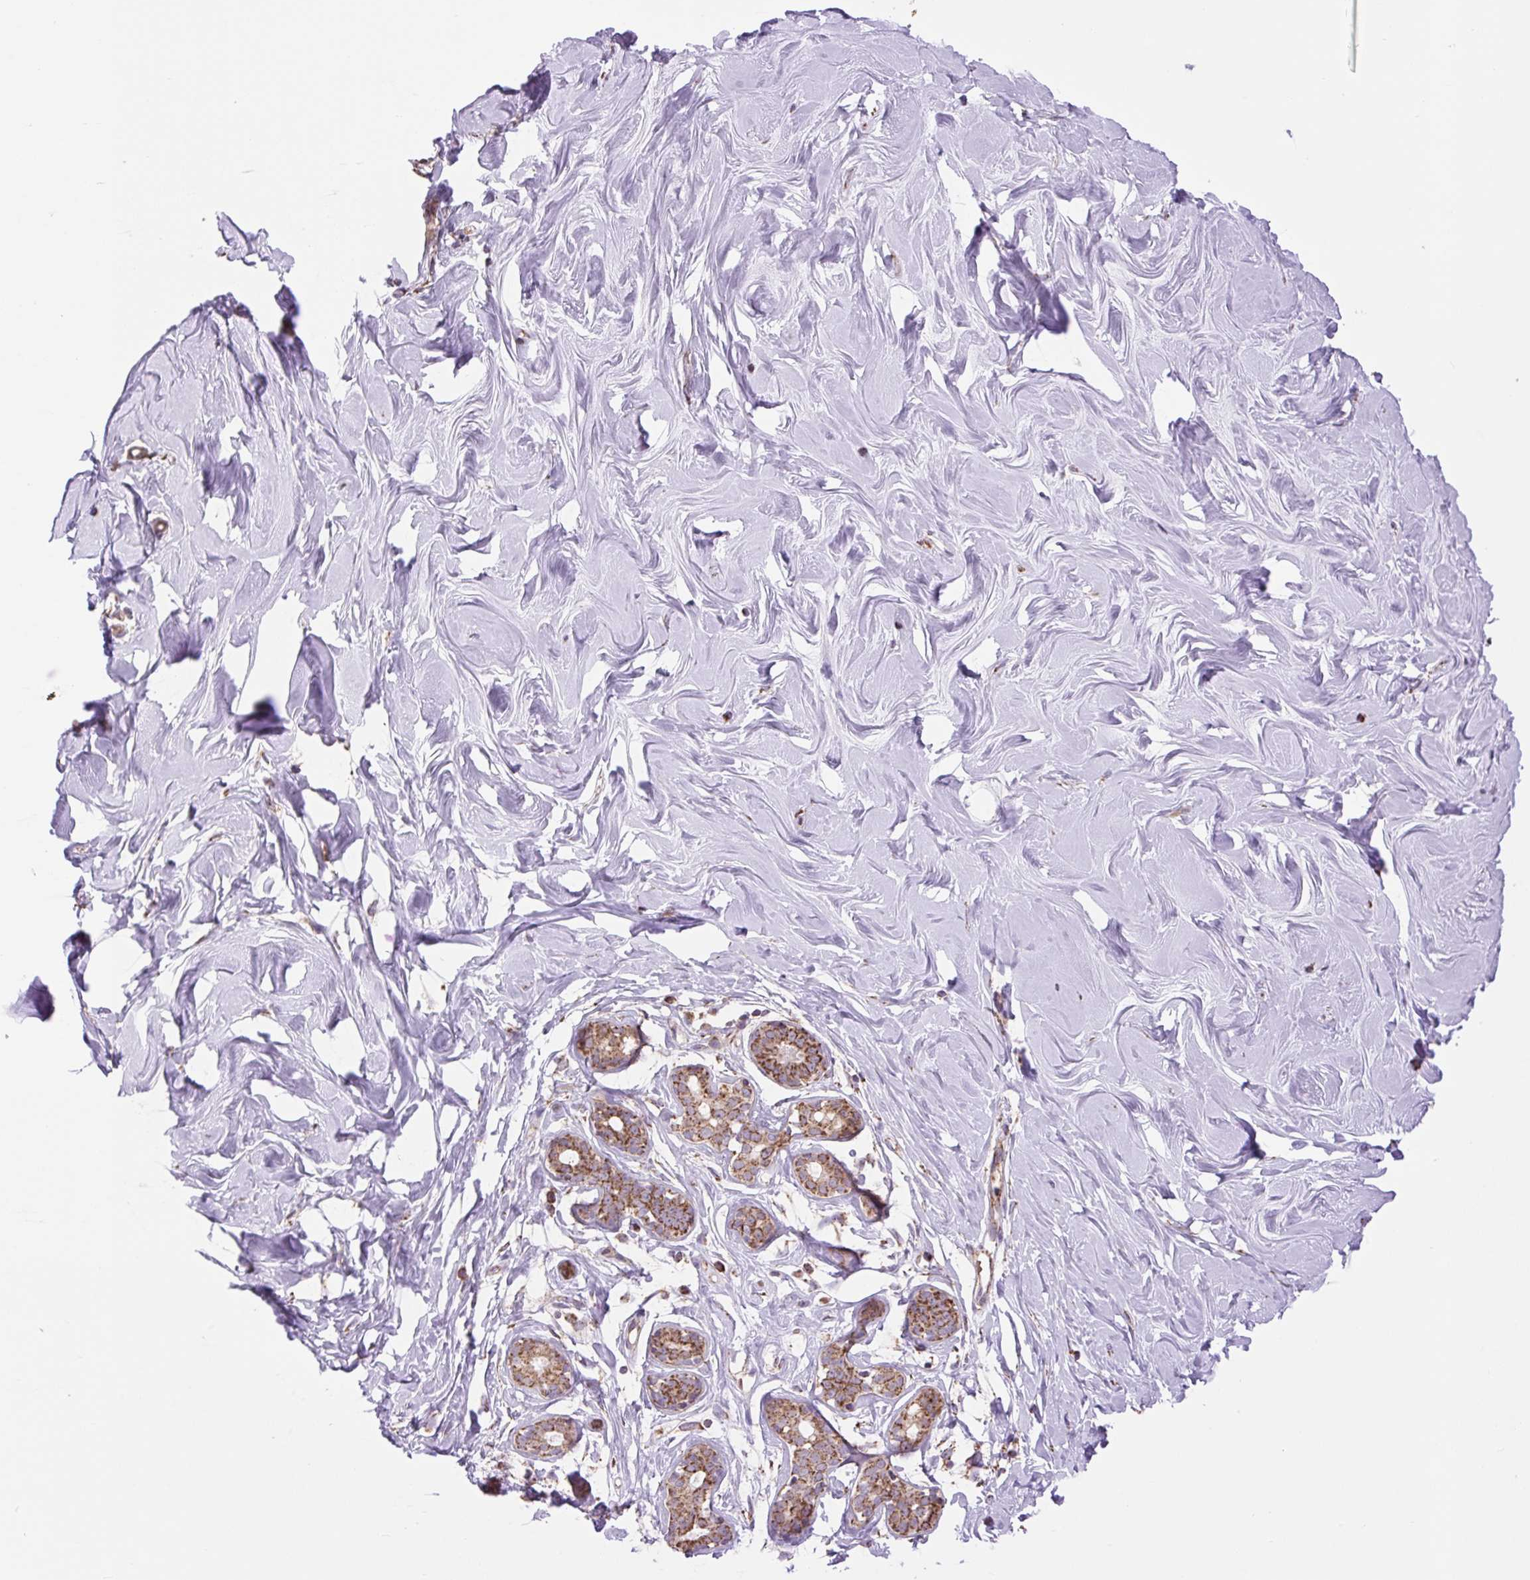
{"staining": {"intensity": "weak", "quantity": "<25%", "location": "cytoplasmic/membranous"}, "tissue": "breast", "cell_type": "Adipocytes", "image_type": "normal", "snomed": [{"axis": "morphology", "description": "Normal tissue, NOS"}, {"axis": "topography", "description": "Breast"}], "caption": "Adipocytes show no significant staining in normal breast. (IHC, brightfield microscopy, high magnification).", "gene": "PLCG1", "patient": {"sex": "female", "age": 27}}